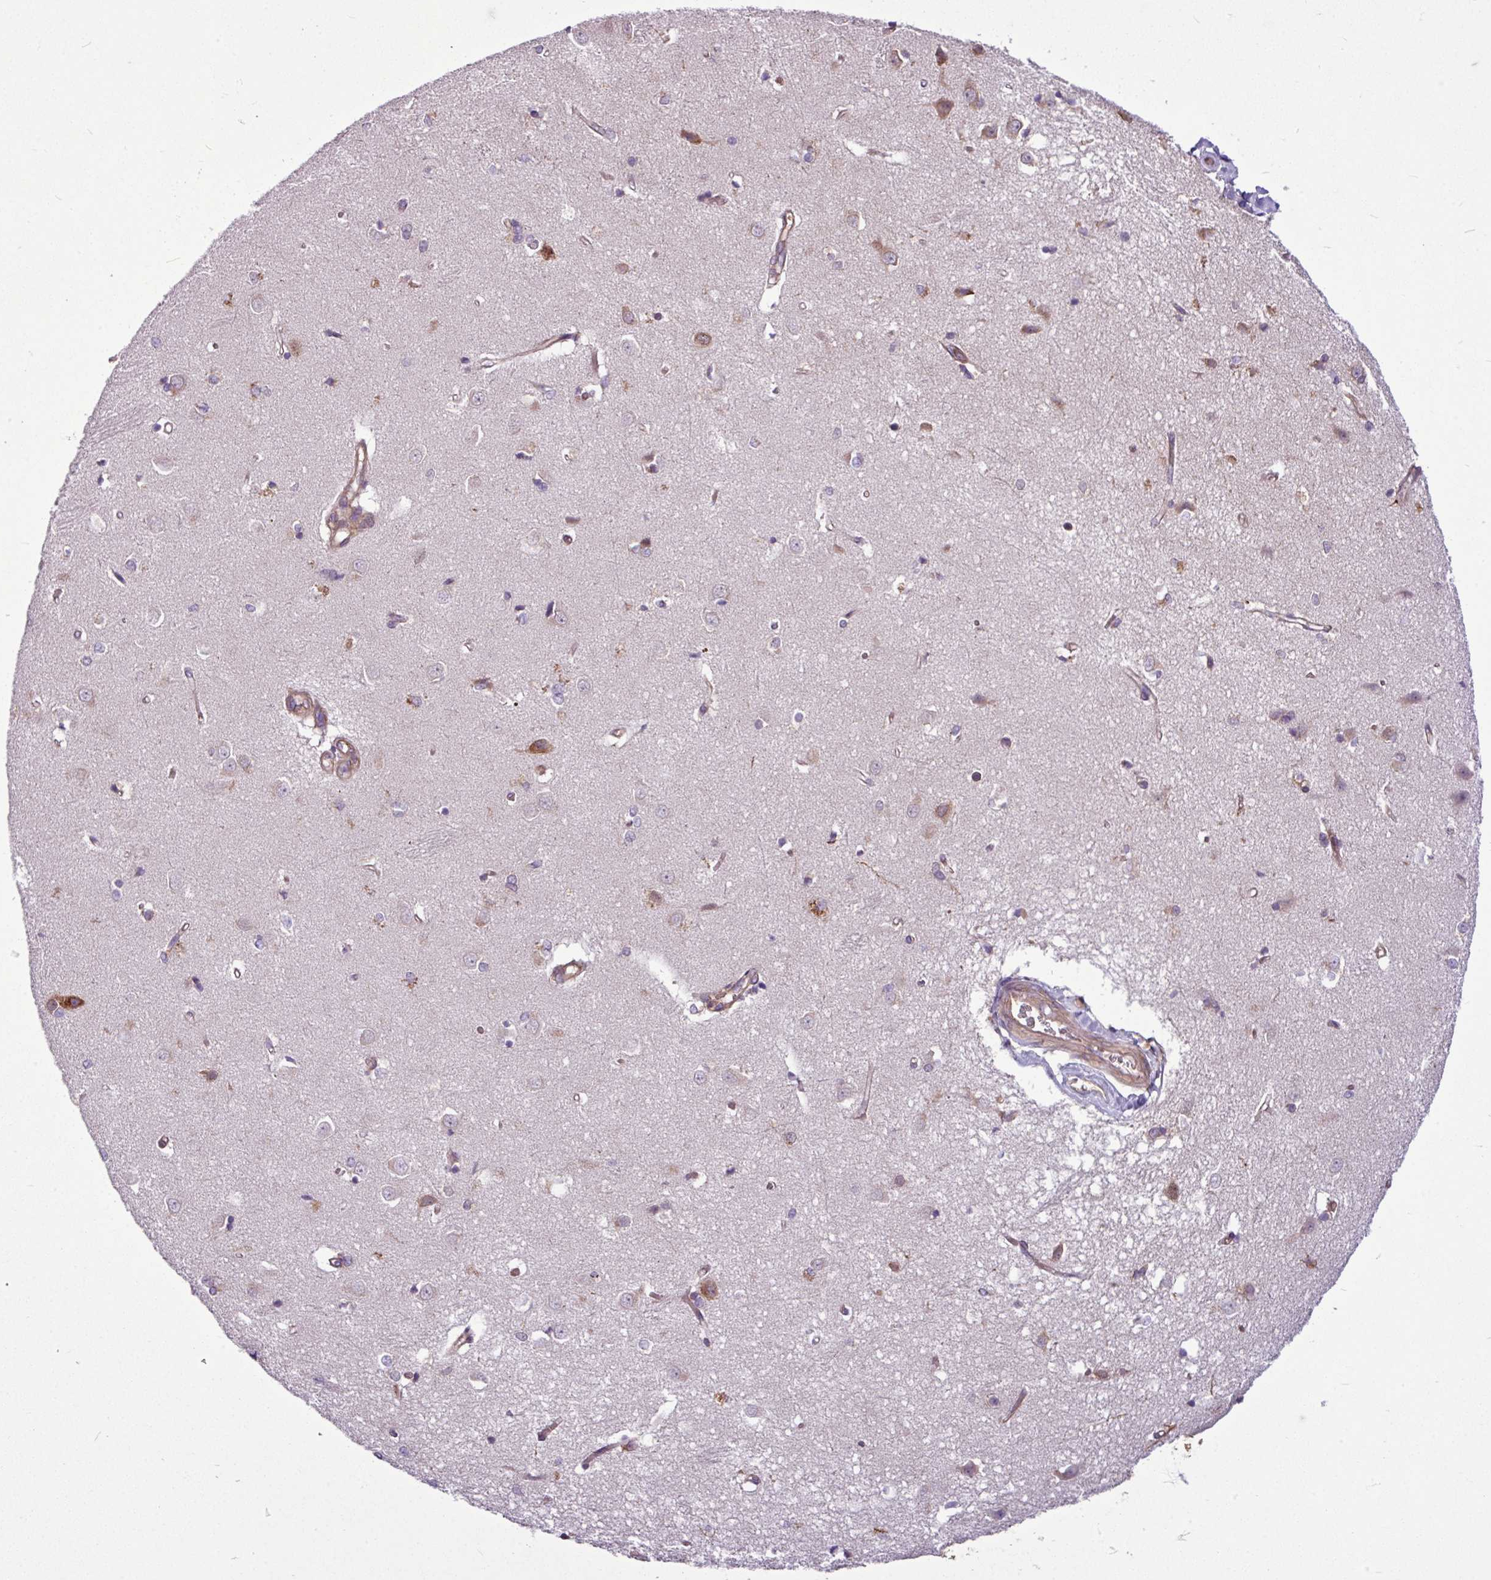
{"staining": {"intensity": "negative", "quantity": "none", "location": "none"}, "tissue": "caudate", "cell_type": "Glial cells", "image_type": "normal", "snomed": [{"axis": "morphology", "description": "Normal tissue, NOS"}, {"axis": "topography", "description": "Lateral ventricle wall"}], "caption": "Image shows no protein expression in glial cells of normal caudate. (Brightfield microscopy of DAB (3,3'-diaminobenzidine) IHC at high magnification).", "gene": "MROH2A", "patient": {"sex": "male", "age": 37}}